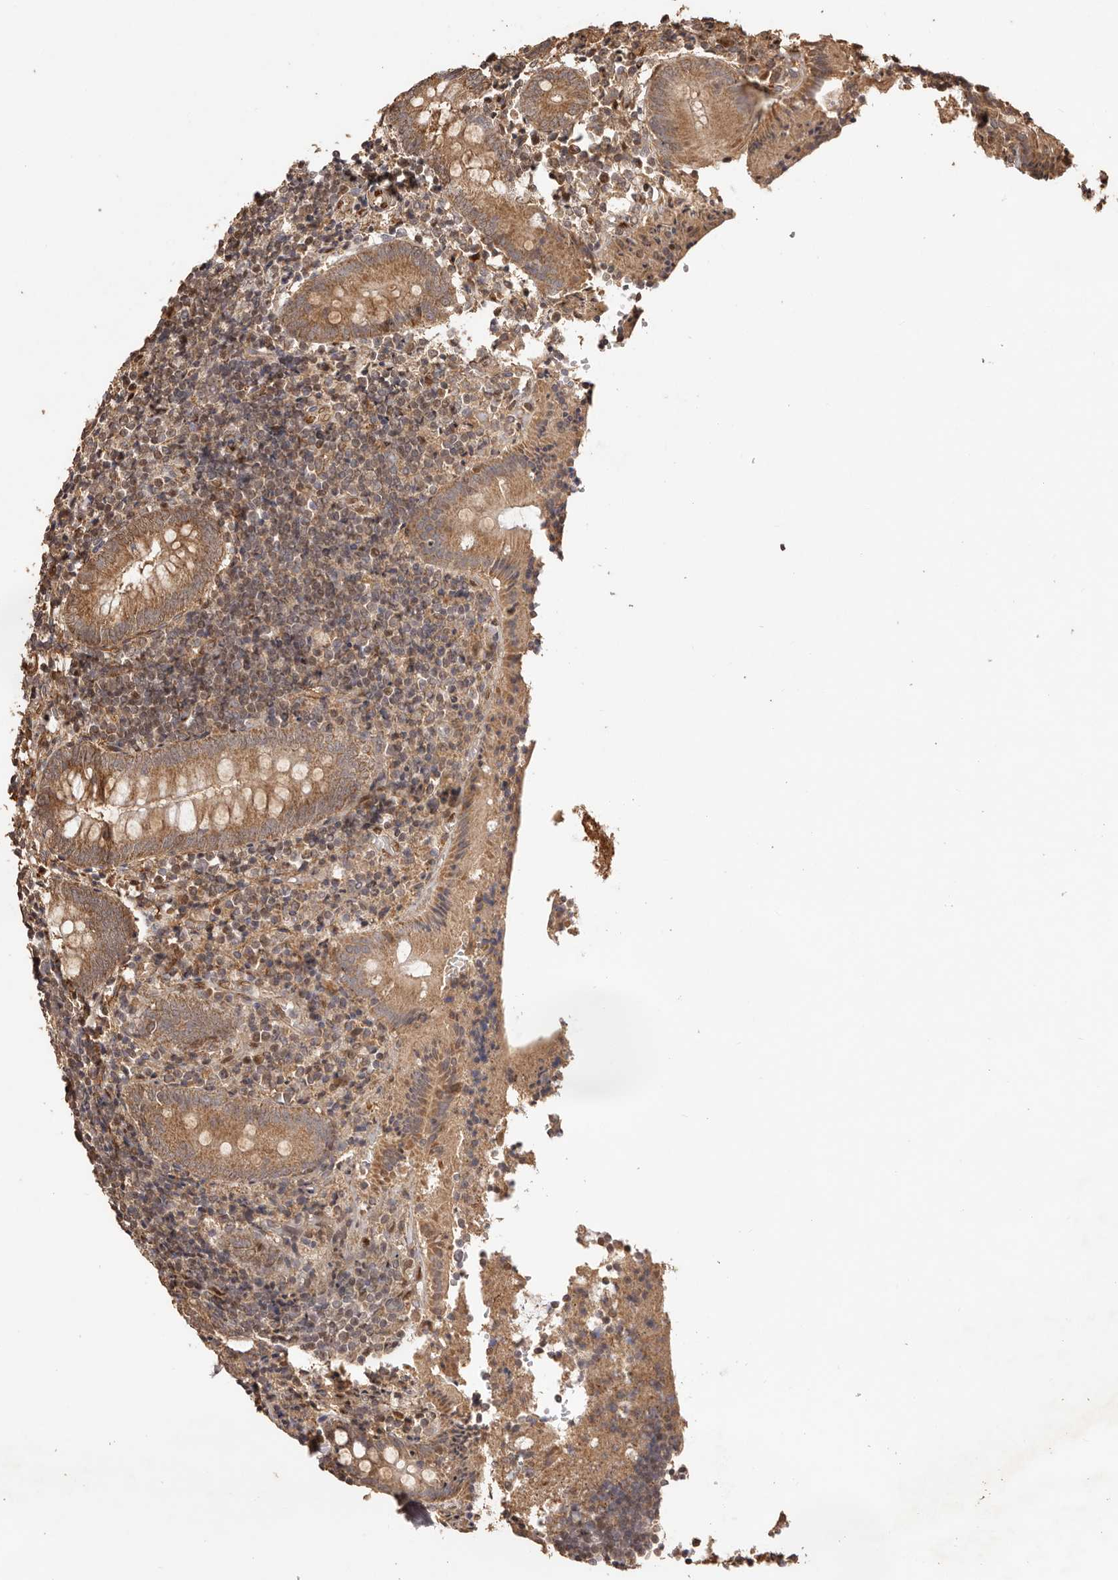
{"staining": {"intensity": "moderate", "quantity": ">75%", "location": "cytoplasmic/membranous"}, "tissue": "appendix", "cell_type": "Glandular cells", "image_type": "normal", "snomed": [{"axis": "morphology", "description": "Normal tissue, NOS"}, {"axis": "topography", "description": "Appendix"}], "caption": "This is an image of immunohistochemistry staining of benign appendix, which shows moderate staining in the cytoplasmic/membranous of glandular cells.", "gene": "UBR2", "patient": {"sex": "female", "age": 17}}